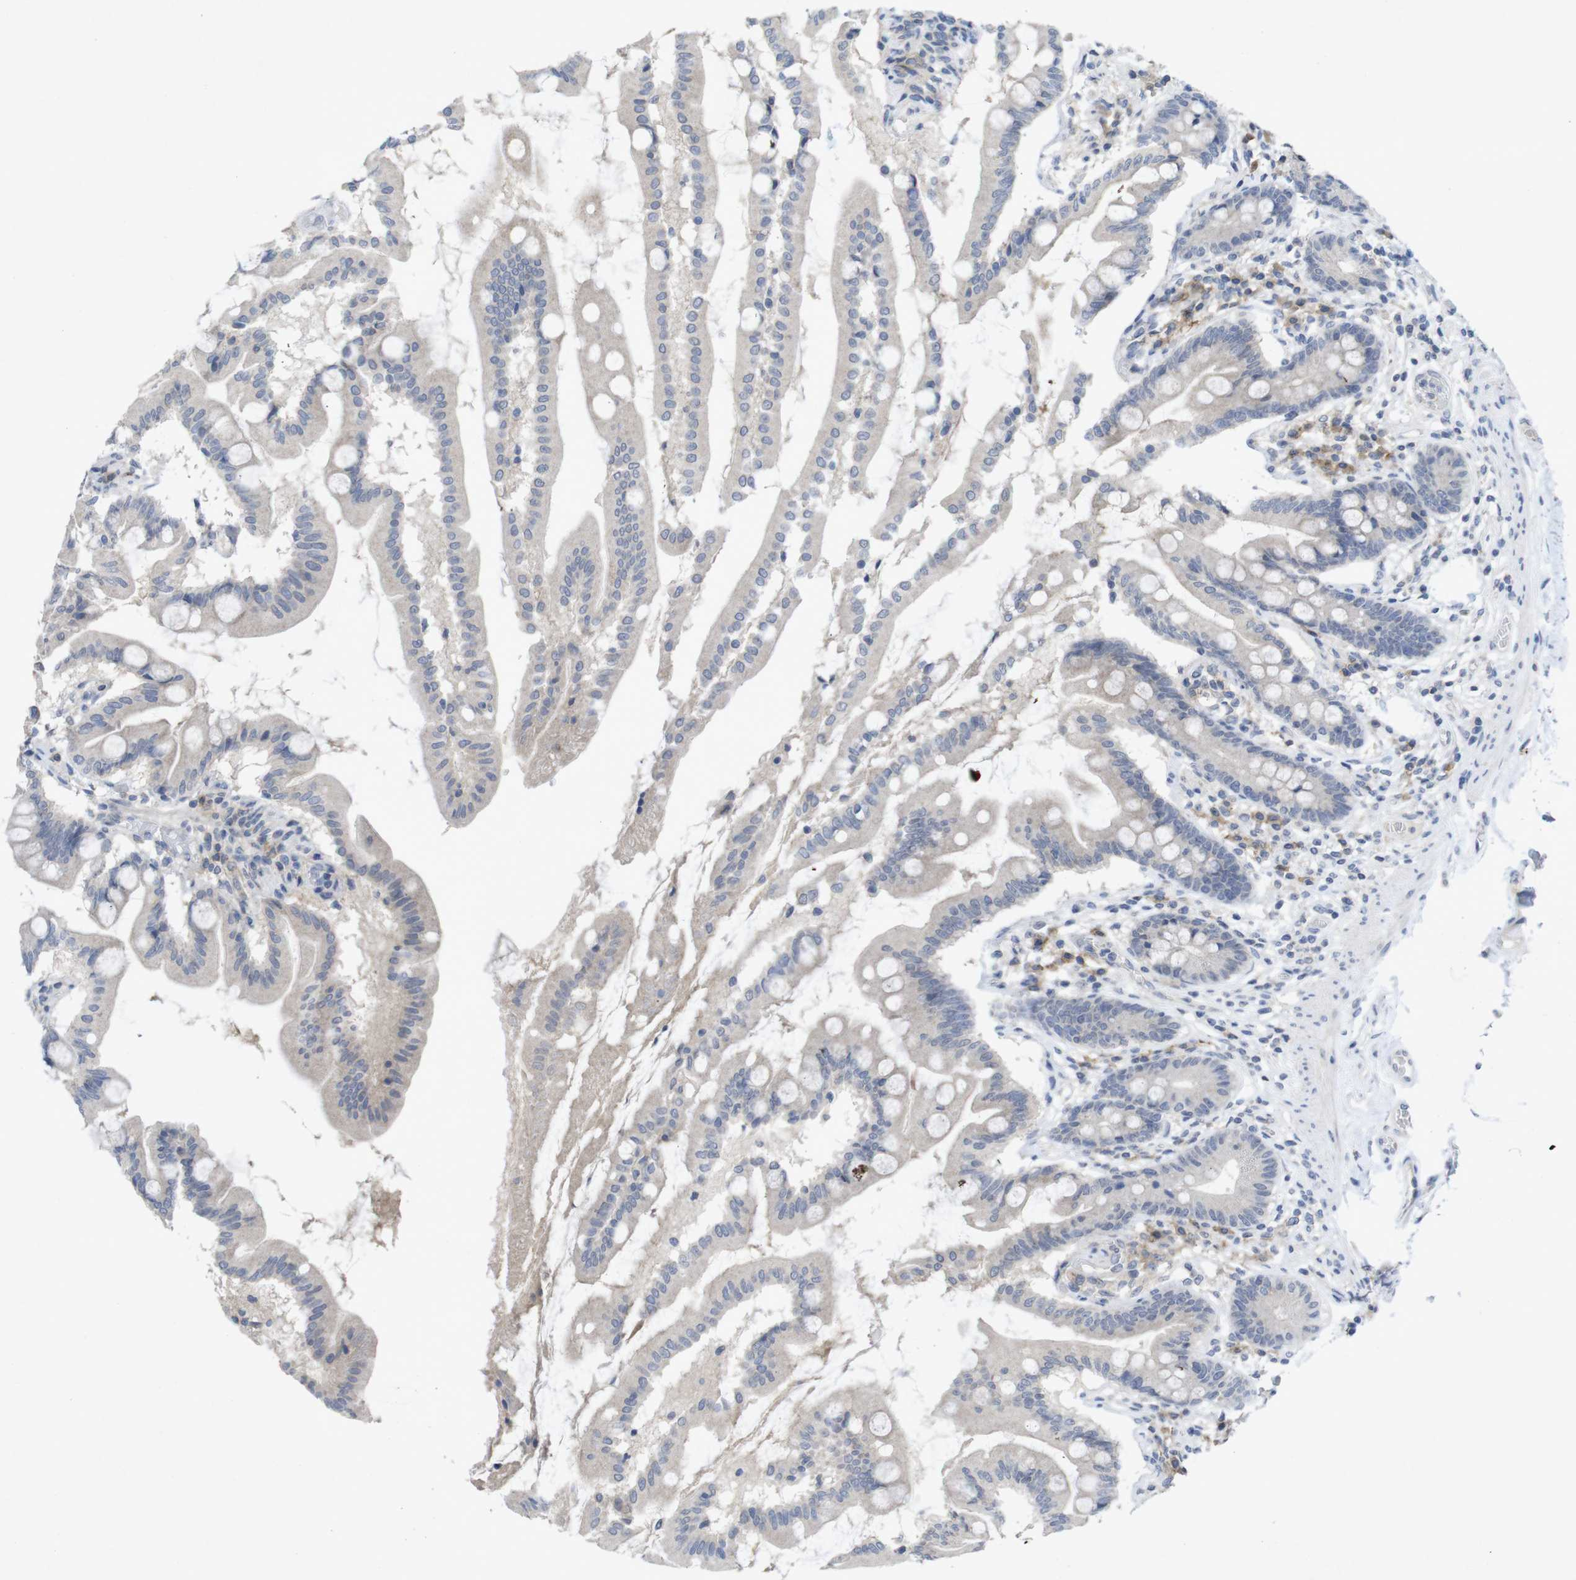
{"staining": {"intensity": "weak", "quantity": "<25%", "location": "cytoplasmic/membranous"}, "tissue": "small intestine", "cell_type": "Glandular cells", "image_type": "normal", "snomed": [{"axis": "morphology", "description": "Normal tissue, NOS"}, {"axis": "topography", "description": "Small intestine"}], "caption": "The immunohistochemistry (IHC) histopathology image has no significant positivity in glandular cells of small intestine.", "gene": "SLAMF7", "patient": {"sex": "female", "age": 56}}